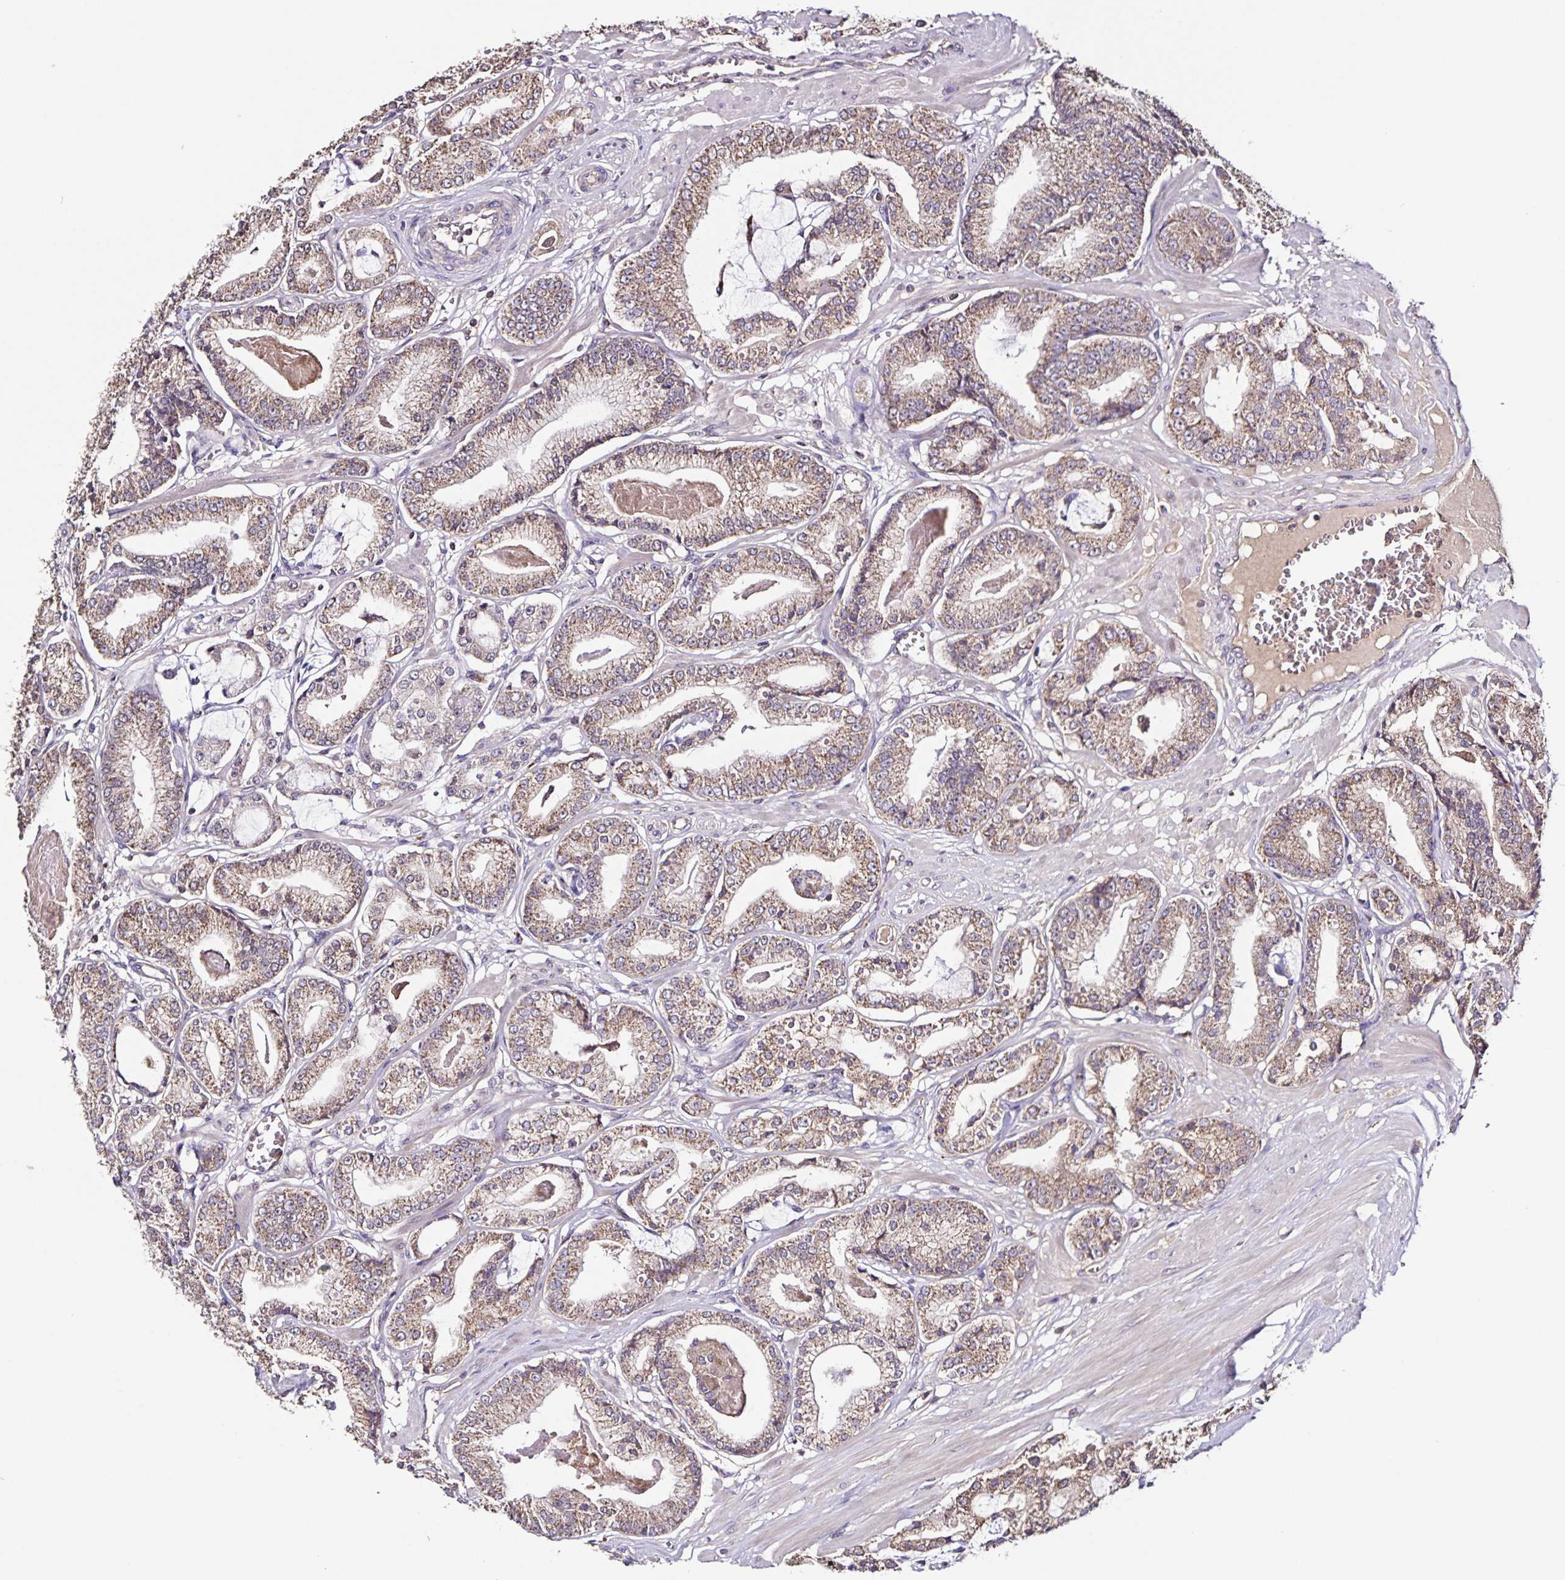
{"staining": {"intensity": "weak", "quantity": ">75%", "location": "cytoplasmic/membranous"}, "tissue": "prostate cancer", "cell_type": "Tumor cells", "image_type": "cancer", "snomed": [{"axis": "morphology", "description": "Adenocarcinoma, High grade"}, {"axis": "topography", "description": "Prostate"}], "caption": "Prostate adenocarcinoma (high-grade) tissue shows weak cytoplasmic/membranous expression in approximately >75% of tumor cells, visualized by immunohistochemistry.", "gene": "MAN1A1", "patient": {"sex": "male", "age": 71}}